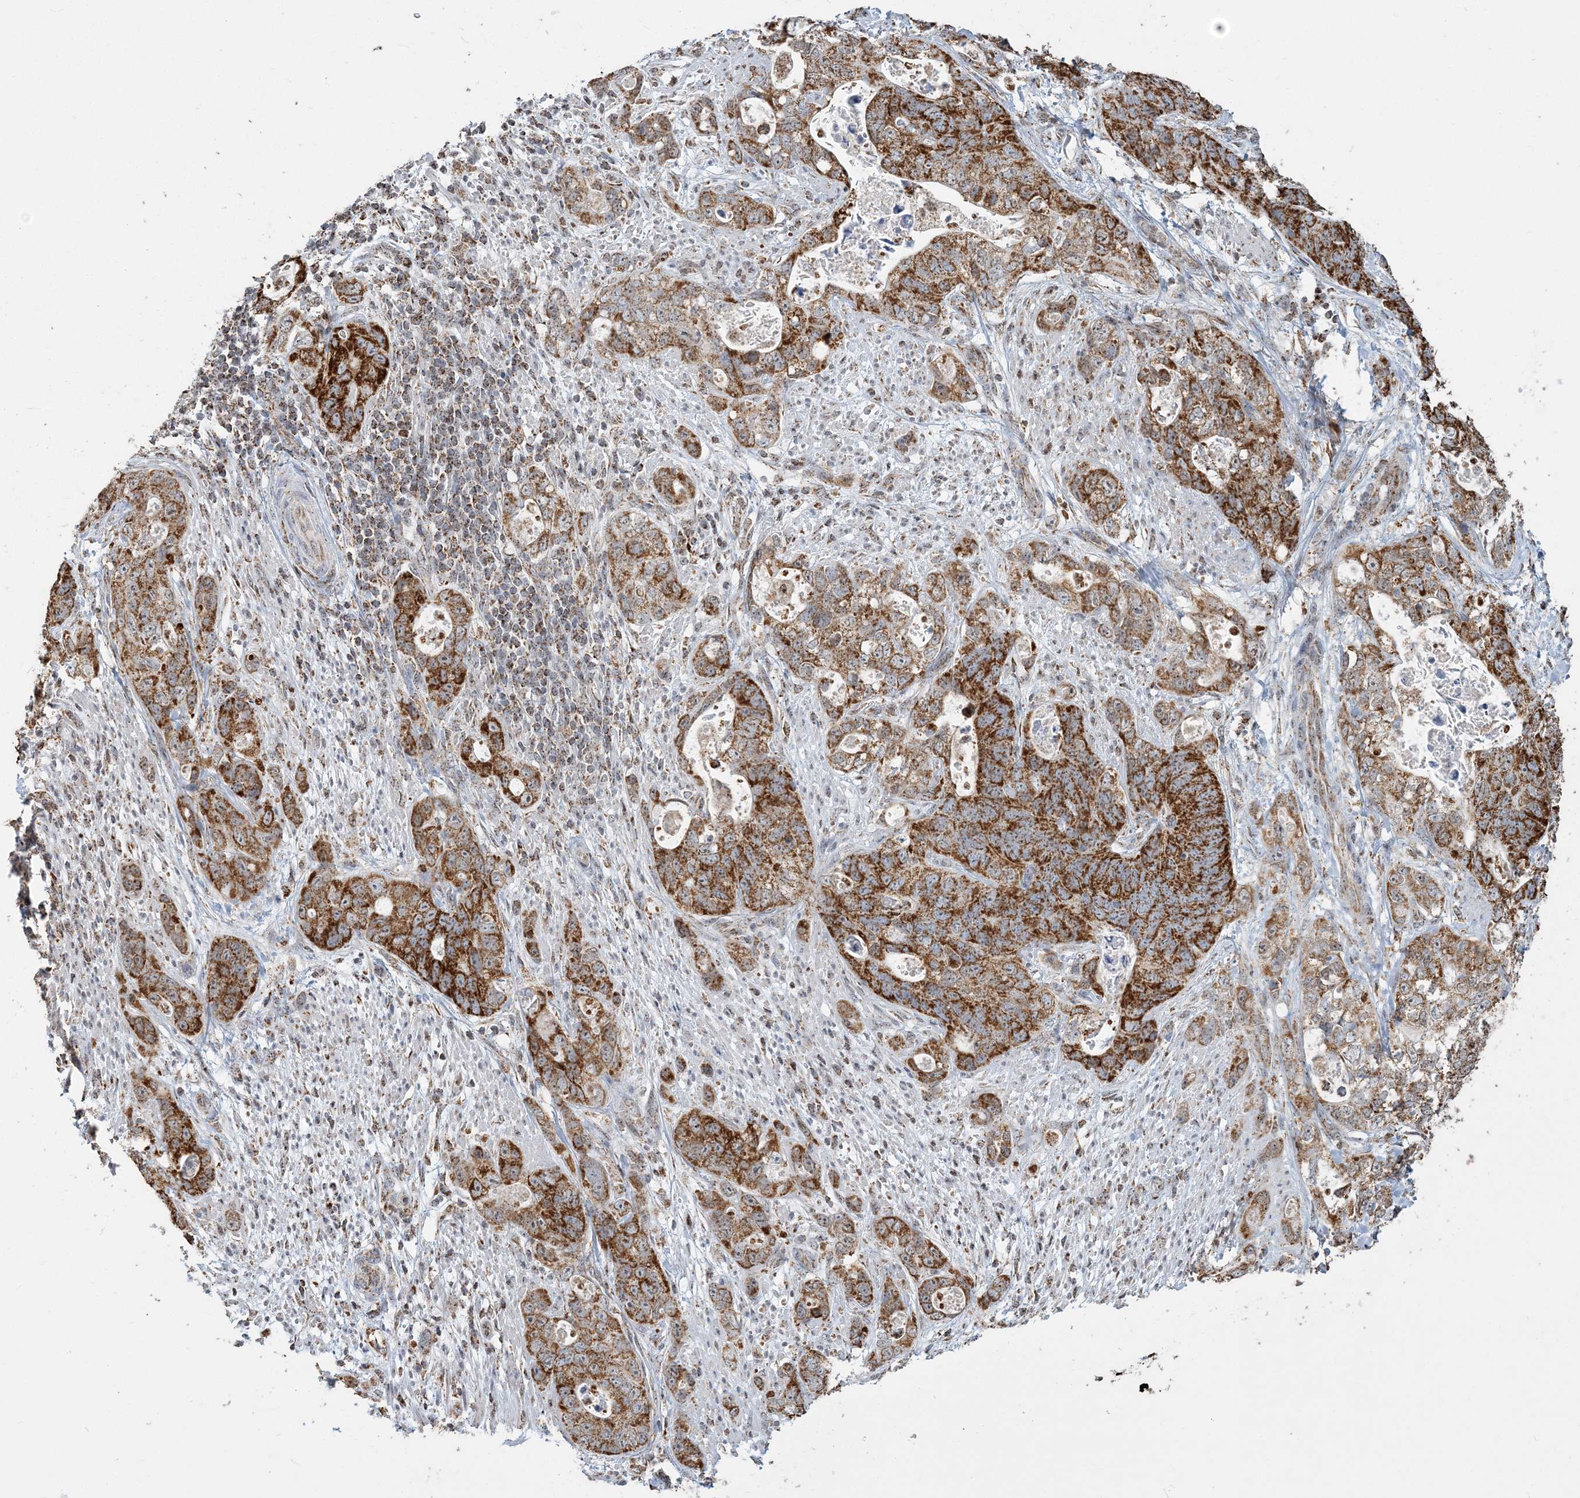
{"staining": {"intensity": "strong", "quantity": ">75%", "location": "cytoplasmic/membranous"}, "tissue": "stomach cancer", "cell_type": "Tumor cells", "image_type": "cancer", "snomed": [{"axis": "morphology", "description": "Adenocarcinoma, NOS"}, {"axis": "topography", "description": "Stomach"}], "caption": "Protein staining shows strong cytoplasmic/membranous staining in approximately >75% of tumor cells in stomach adenocarcinoma.", "gene": "SUCLG1", "patient": {"sex": "female", "age": 89}}